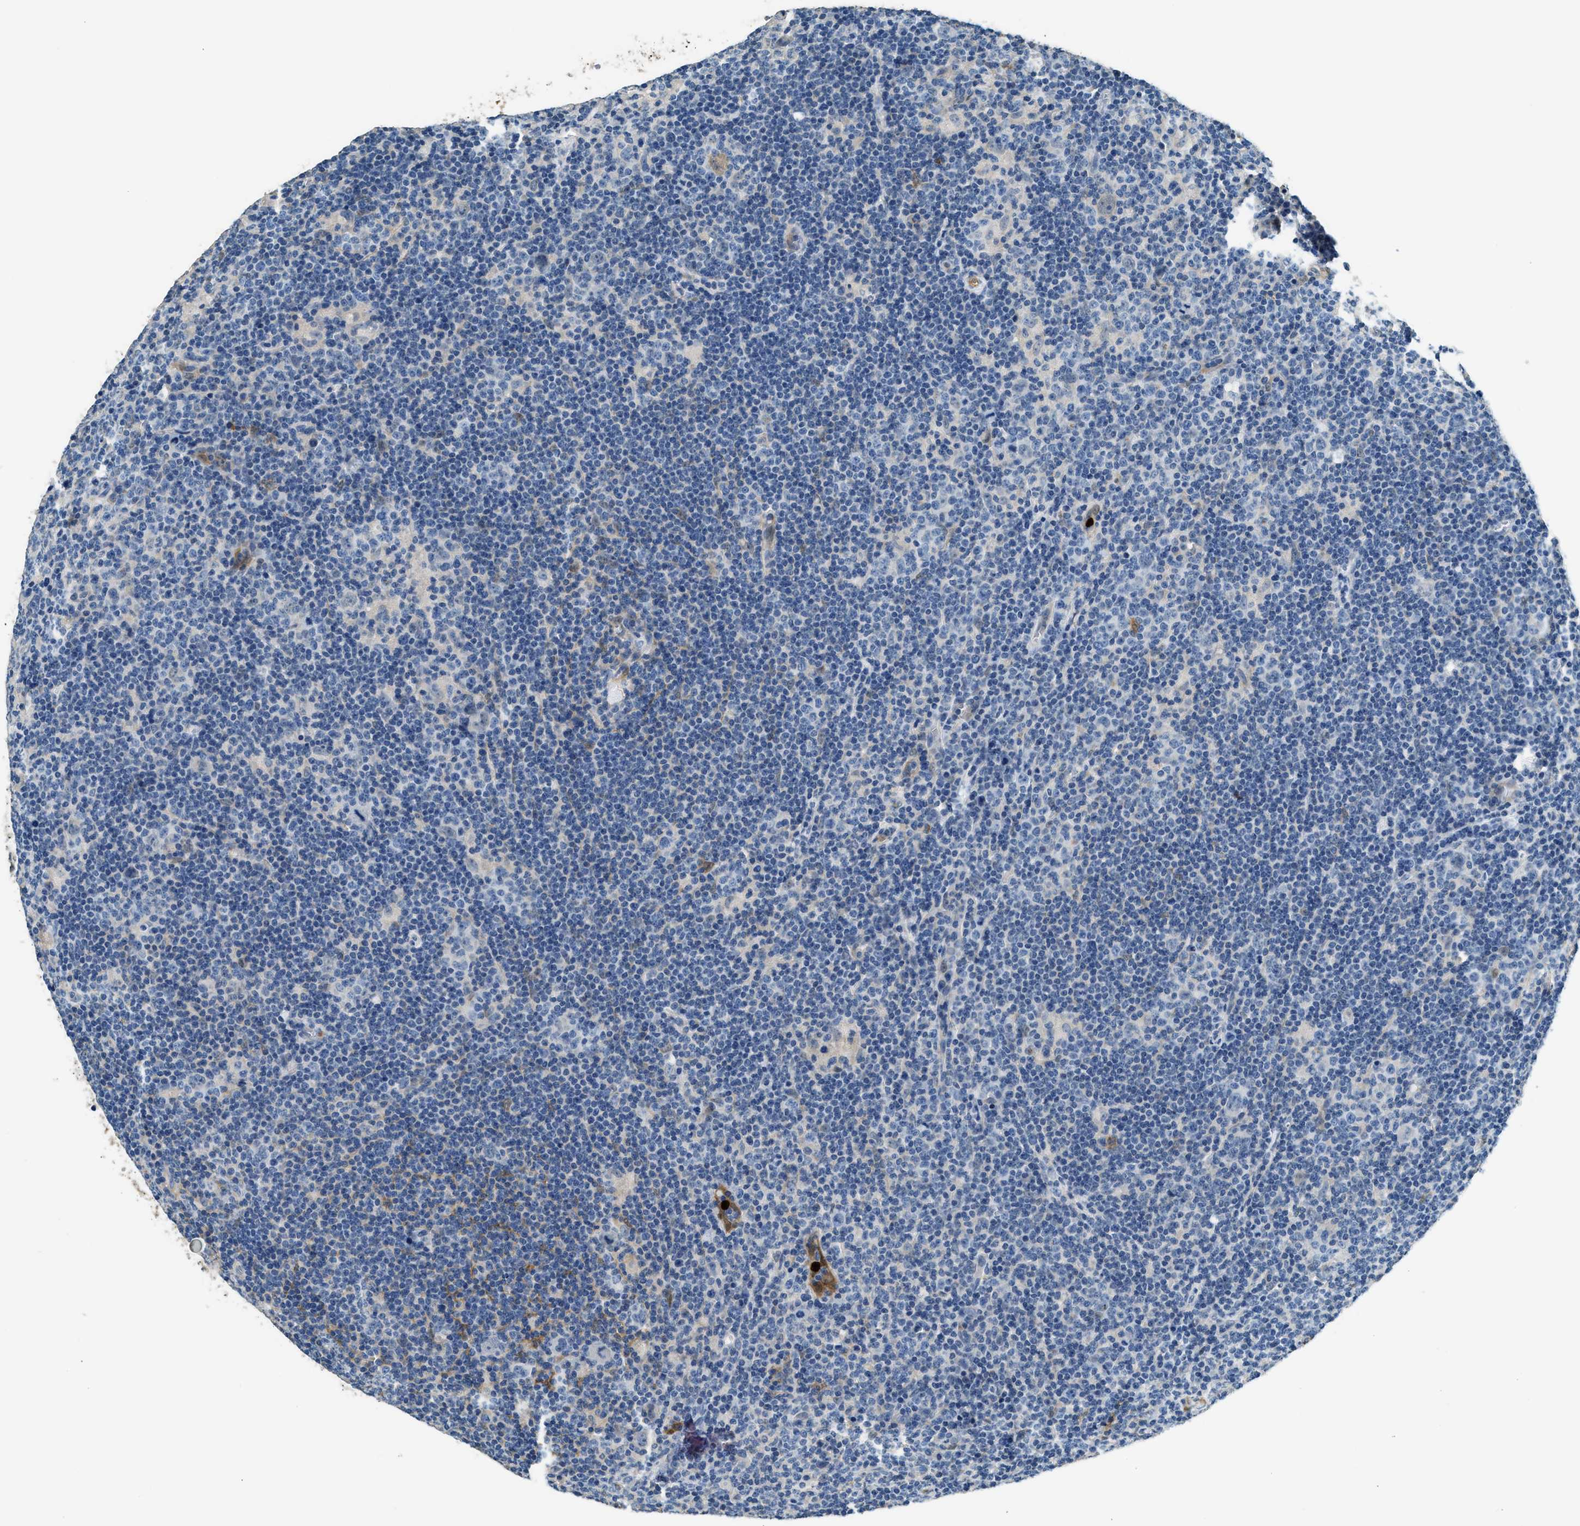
{"staining": {"intensity": "negative", "quantity": "none", "location": "none"}, "tissue": "lymphoma", "cell_type": "Tumor cells", "image_type": "cancer", "snomed": [{"axis": "morphology", "description": "Hodgkin's disease, NOS"}, {"axis": "topography", "description": "Lymph node"}], "caption": "Immunohistochemistry (IHC) photomicrograph of human Hodgkin's disease stained for a protein (brown), which exhibits no staining in tumor cells. (Immunohistochemistry, brightfield microscopy, high magnification).", "gene": "ANXA3", "patient": {"sex": "female", "age": 57}}